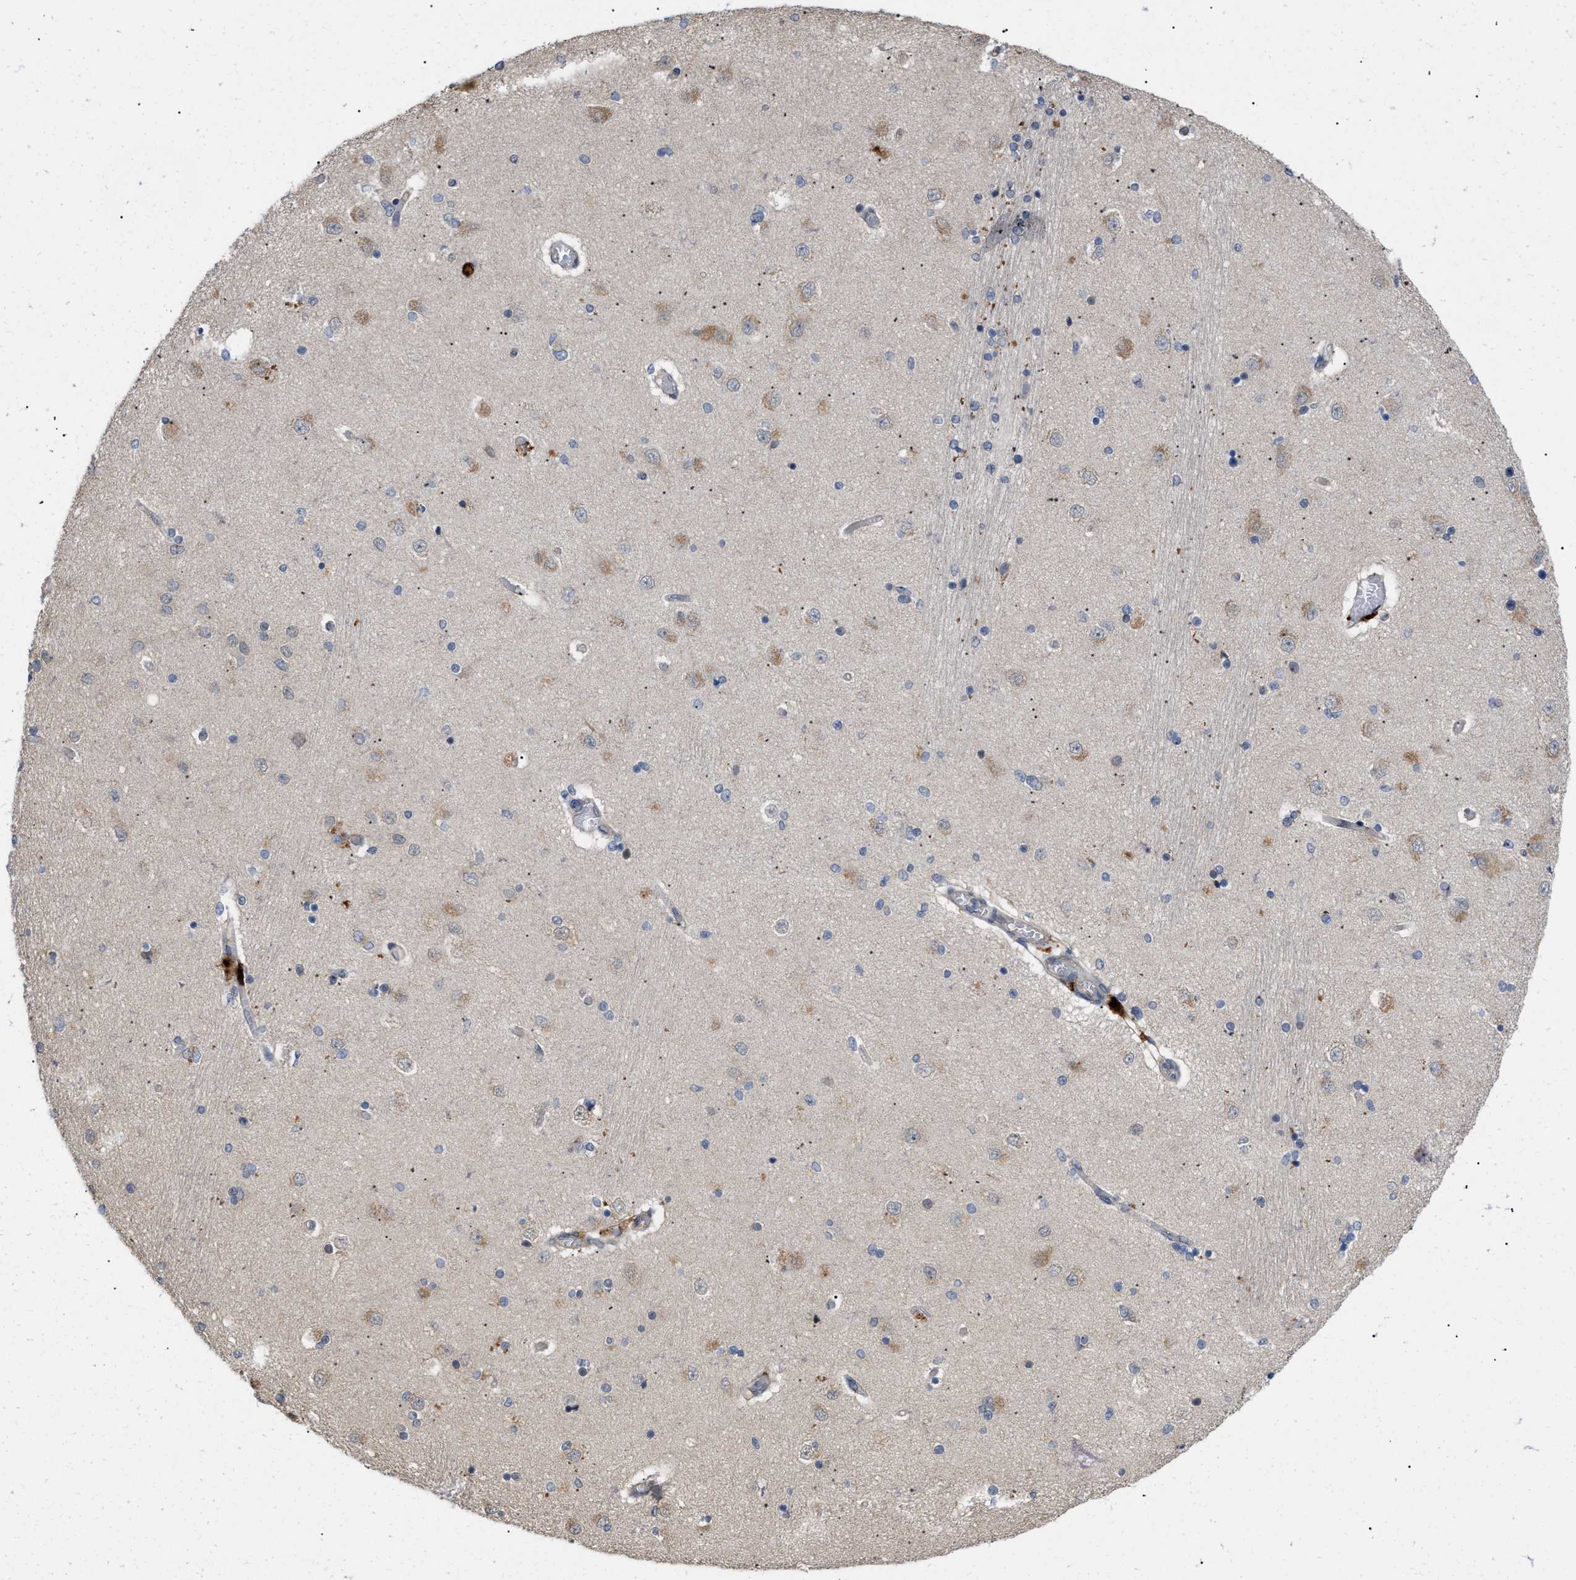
{"staining": {"intensity": "weak", "quantity": "<25%", "location": "cytoplasmic/membranous"}, "tissue": "hippocampus", "cell_type": "Glial cells", "image_type": "normal", "snomed": [{"axis": "morphology", "description": "Normal tissue, NOS"}, {"axis": "topography", "description": "Hippocampus"}], "caption": "DAB immunohistochemical staining of benign human hippocampus reveals no significant staining in glial cells. (Stains: DAB immunohistochemistry (IHC) with hematoxylin counter stain, Microscopy: brightfield microscopy at high magnification).", "gene": "CSNK1A1", "patient": {"sex": "female", "age": 54}}